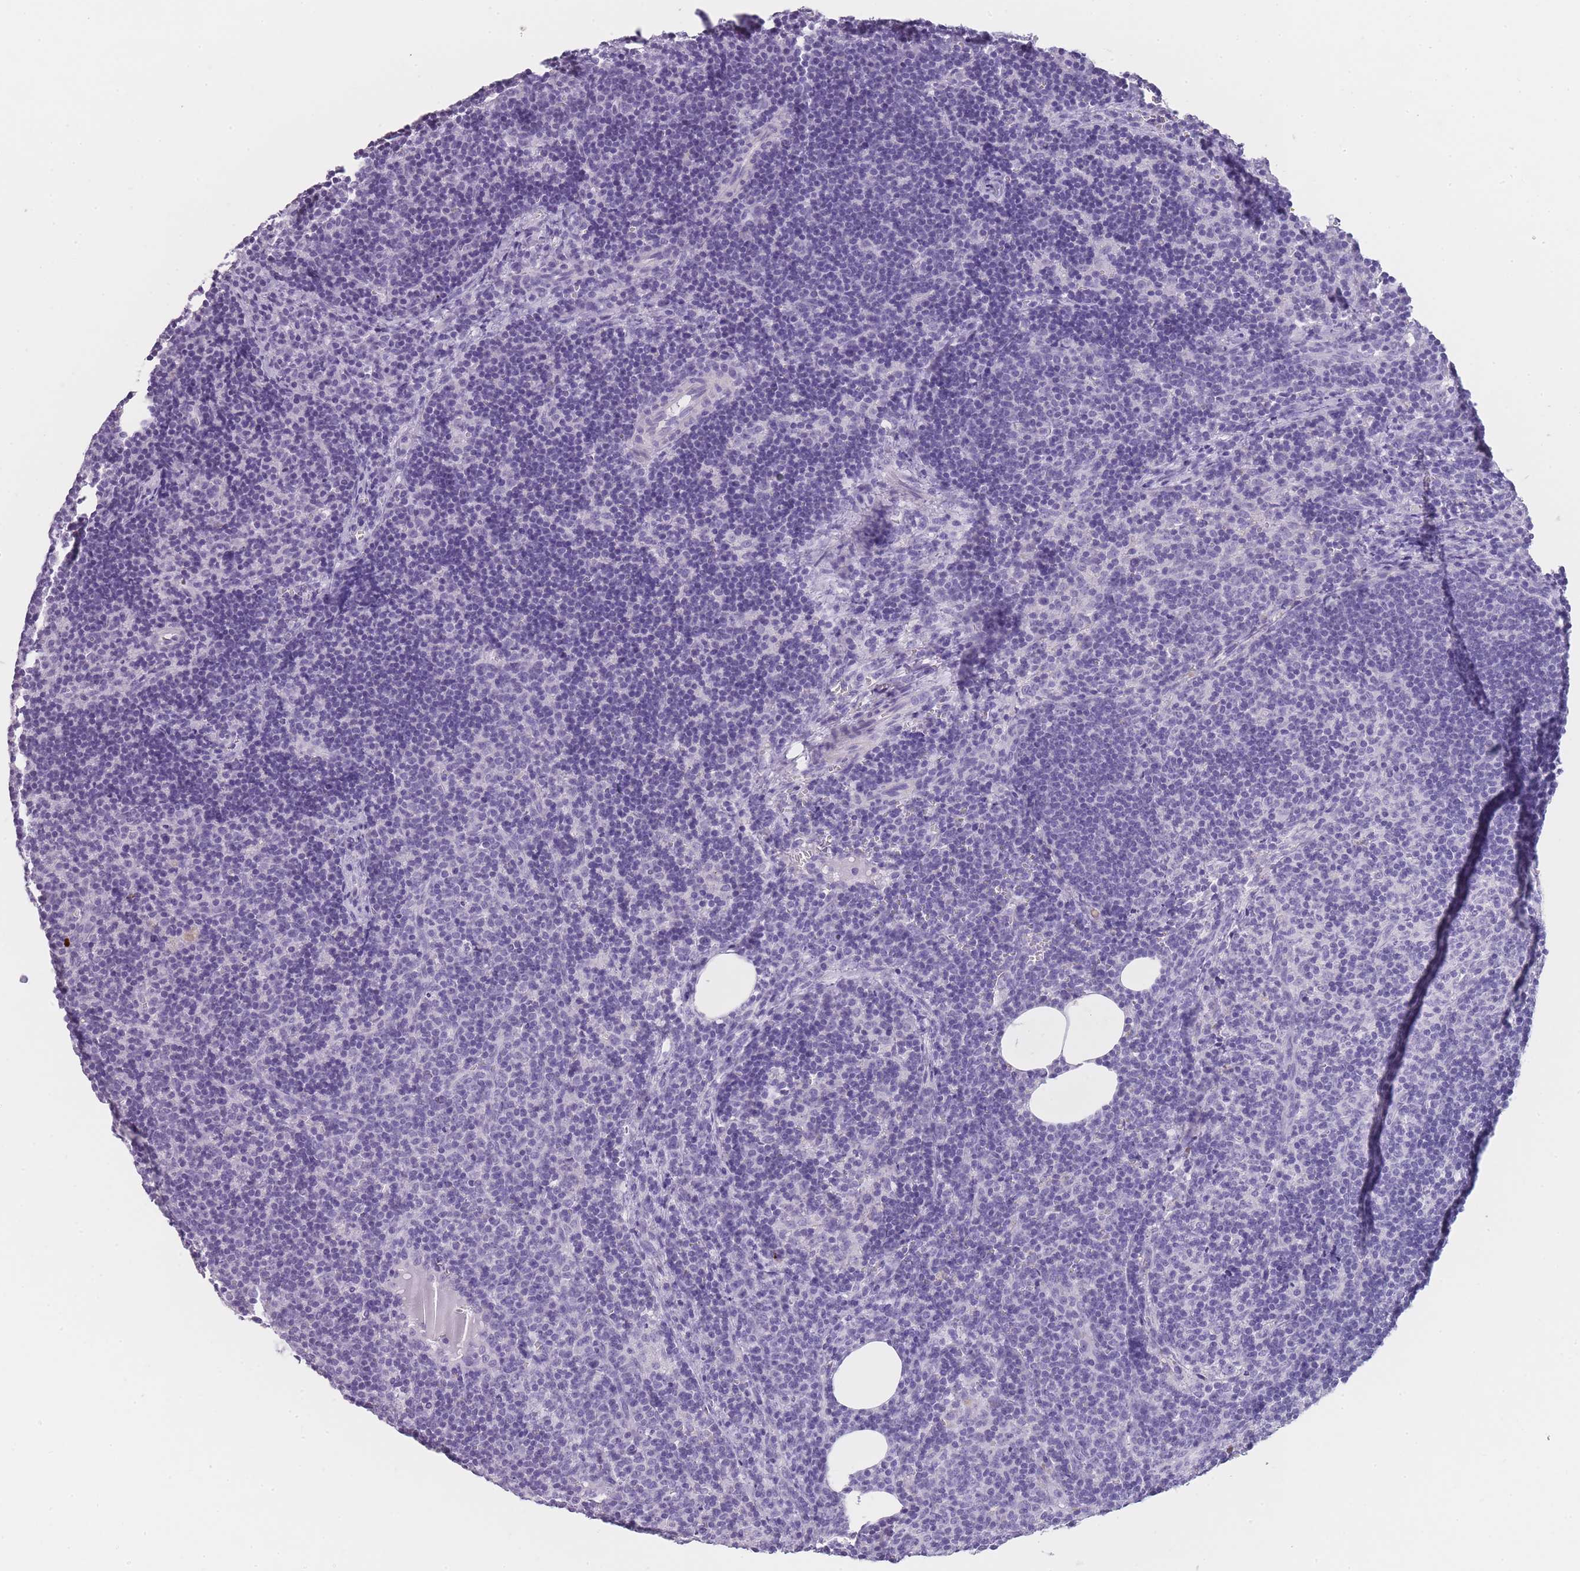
{"staining": {"intensity": "negative", "quantity": "none", "location": "none"}, "tissue": "lymph node", "cell_type": "Germinal center cells", "image_type": "normal", "snomed": [{"axis": "morphology", "description": "Normal tissue, NOS"}, {"axis": "topography", "description": "Lymph node"}], "caption": "Histopathology image shows no protein expression in germinal center cells of benign lymph node. (Stains: DAB (3,3'-diaminobenzidine) immunohistochemistry (IHC) with hematoxylin counter stain, Microscopy: brightfield microscopy at high magnification).", "gene": "TCP11X1", "patient": {"sex": "female", "age": 30}}